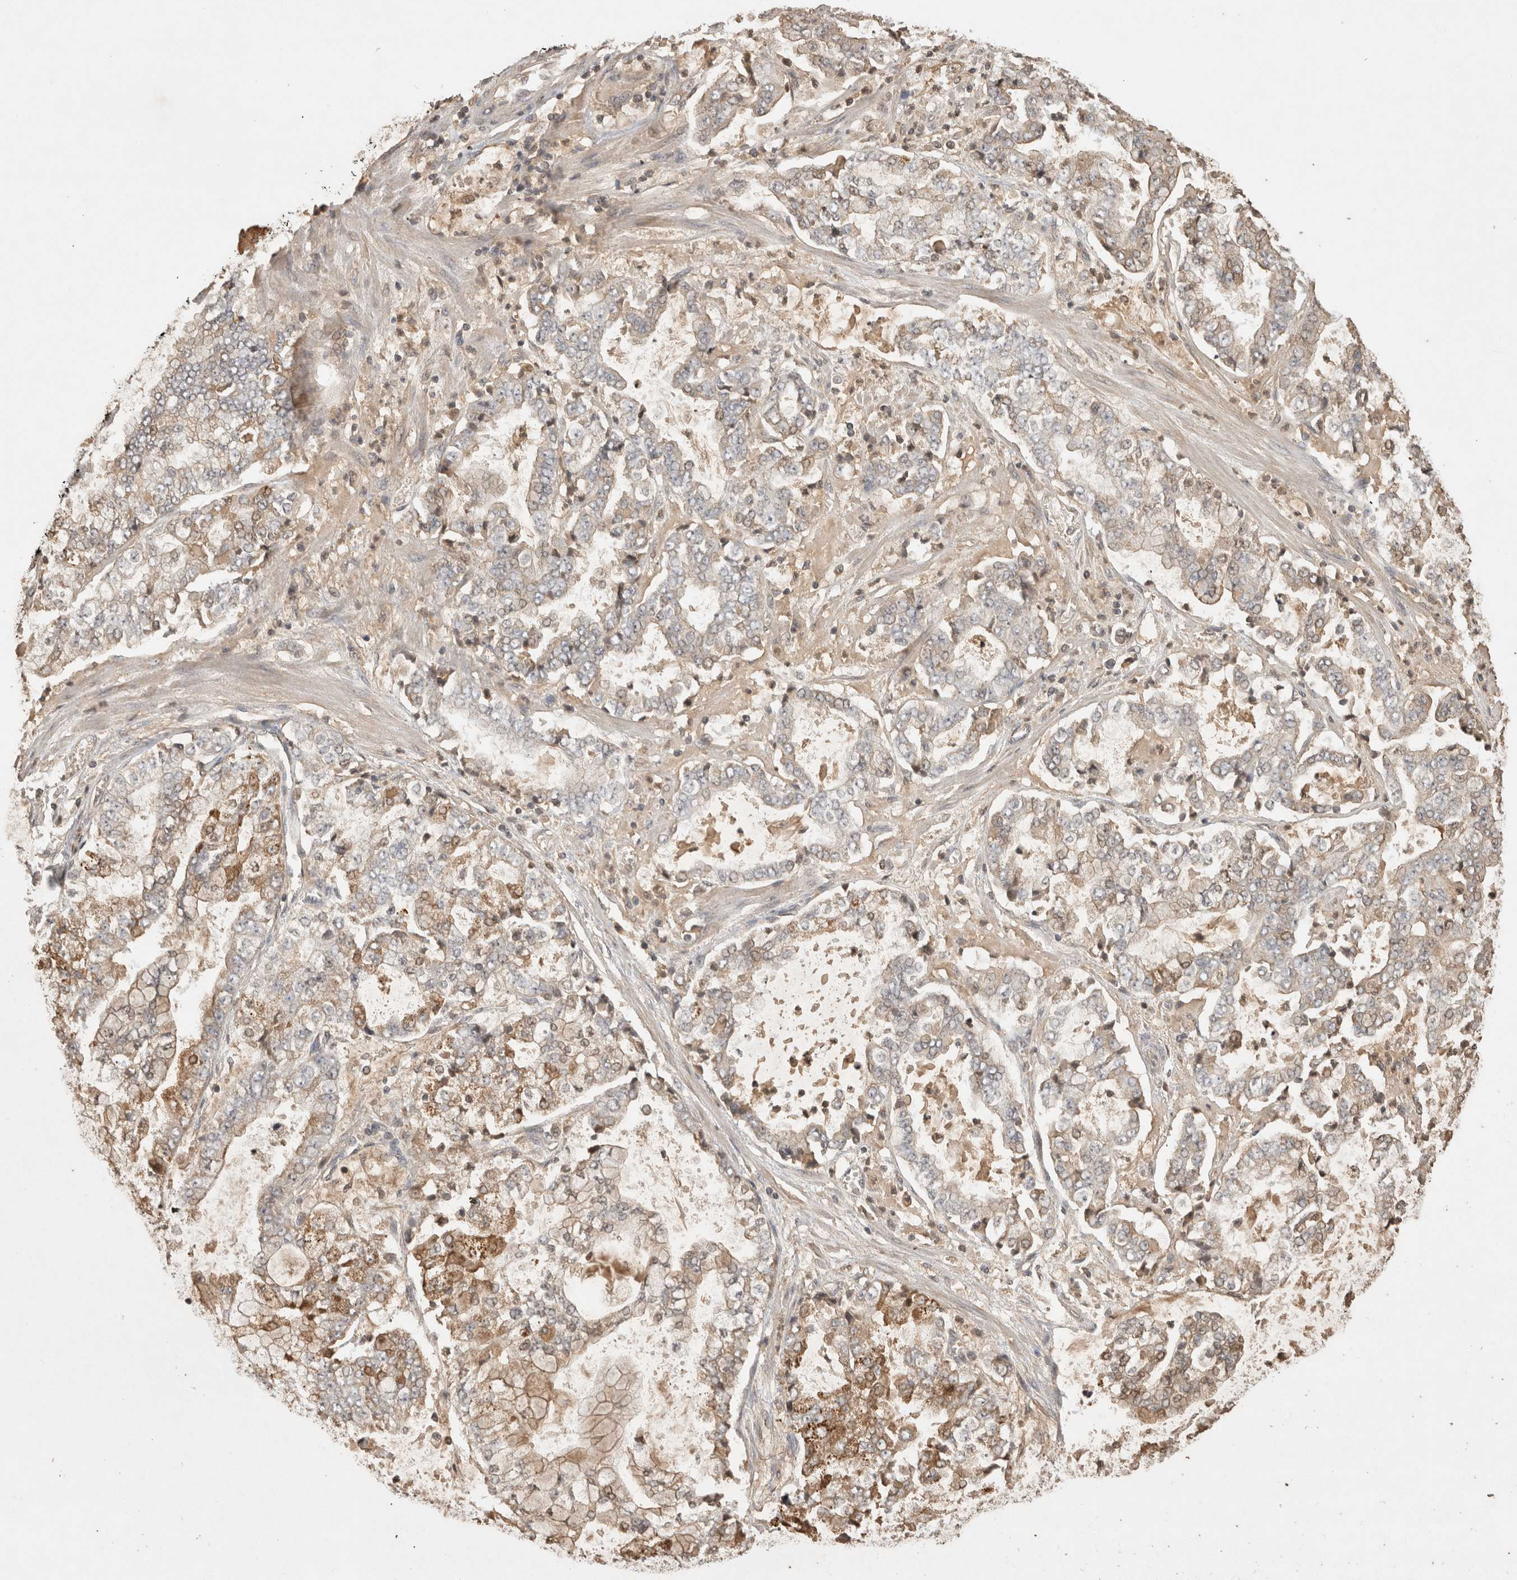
{"staining": {"intensity": "weak", "quantity": "<25%", "location": "cytoplasmic/membranous"}, "tissue": "stomach cancer", "cell_type": "Tumor cells", "image_type": "cancer", "snomed": [{"axis": "morphology", "description": "Adenocarcinoma, NOS"}, {"axis": "topography", "description": "Stomach"}], "caption": "Tumor cells show no significant protein positivity in stomach cancer.", "gene": "PRMT3", "patient": {"sex": "male", "age": 76}}